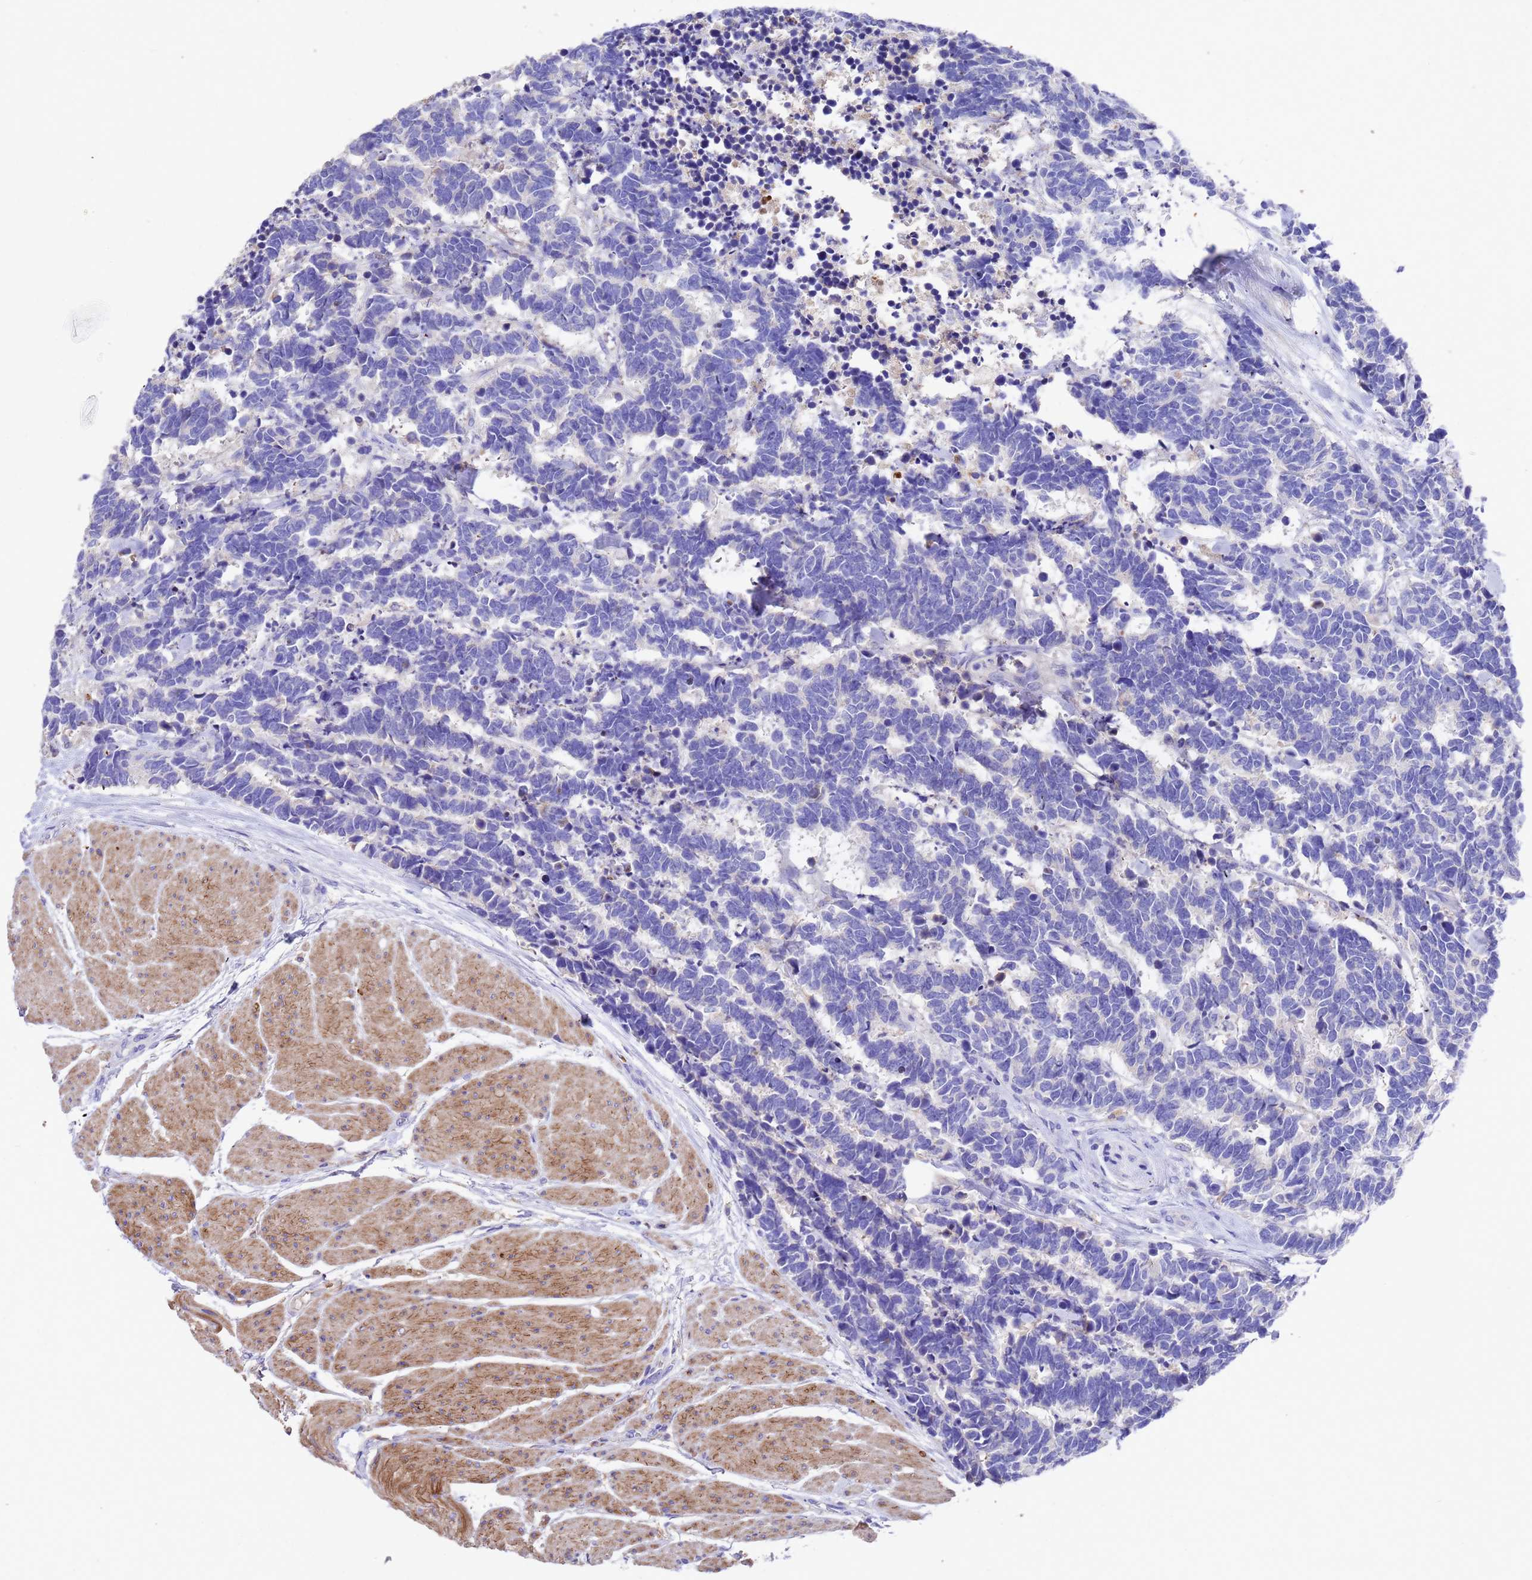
{"staining": {"intensity": "negative", "quantity": "none", "location": "none"}, "tissue": "carcinoid", "cell_type": "Tumor cells", "image_type": "cancer", "snomed": [{"axis": "morphology", "description": "Carcinoma, NOS"}, {"axis": "morphology", "description": "Carcinoid, malignant, NOS"}, {"axis": "topography", "description": "Urinary bladder"}], "caption": "DAB immunohistochemical staining of human carcinoma reveals no significant staining in tumor cells.", "gene": "ELP6", "patient": {"sex": "male", "age": 57}}